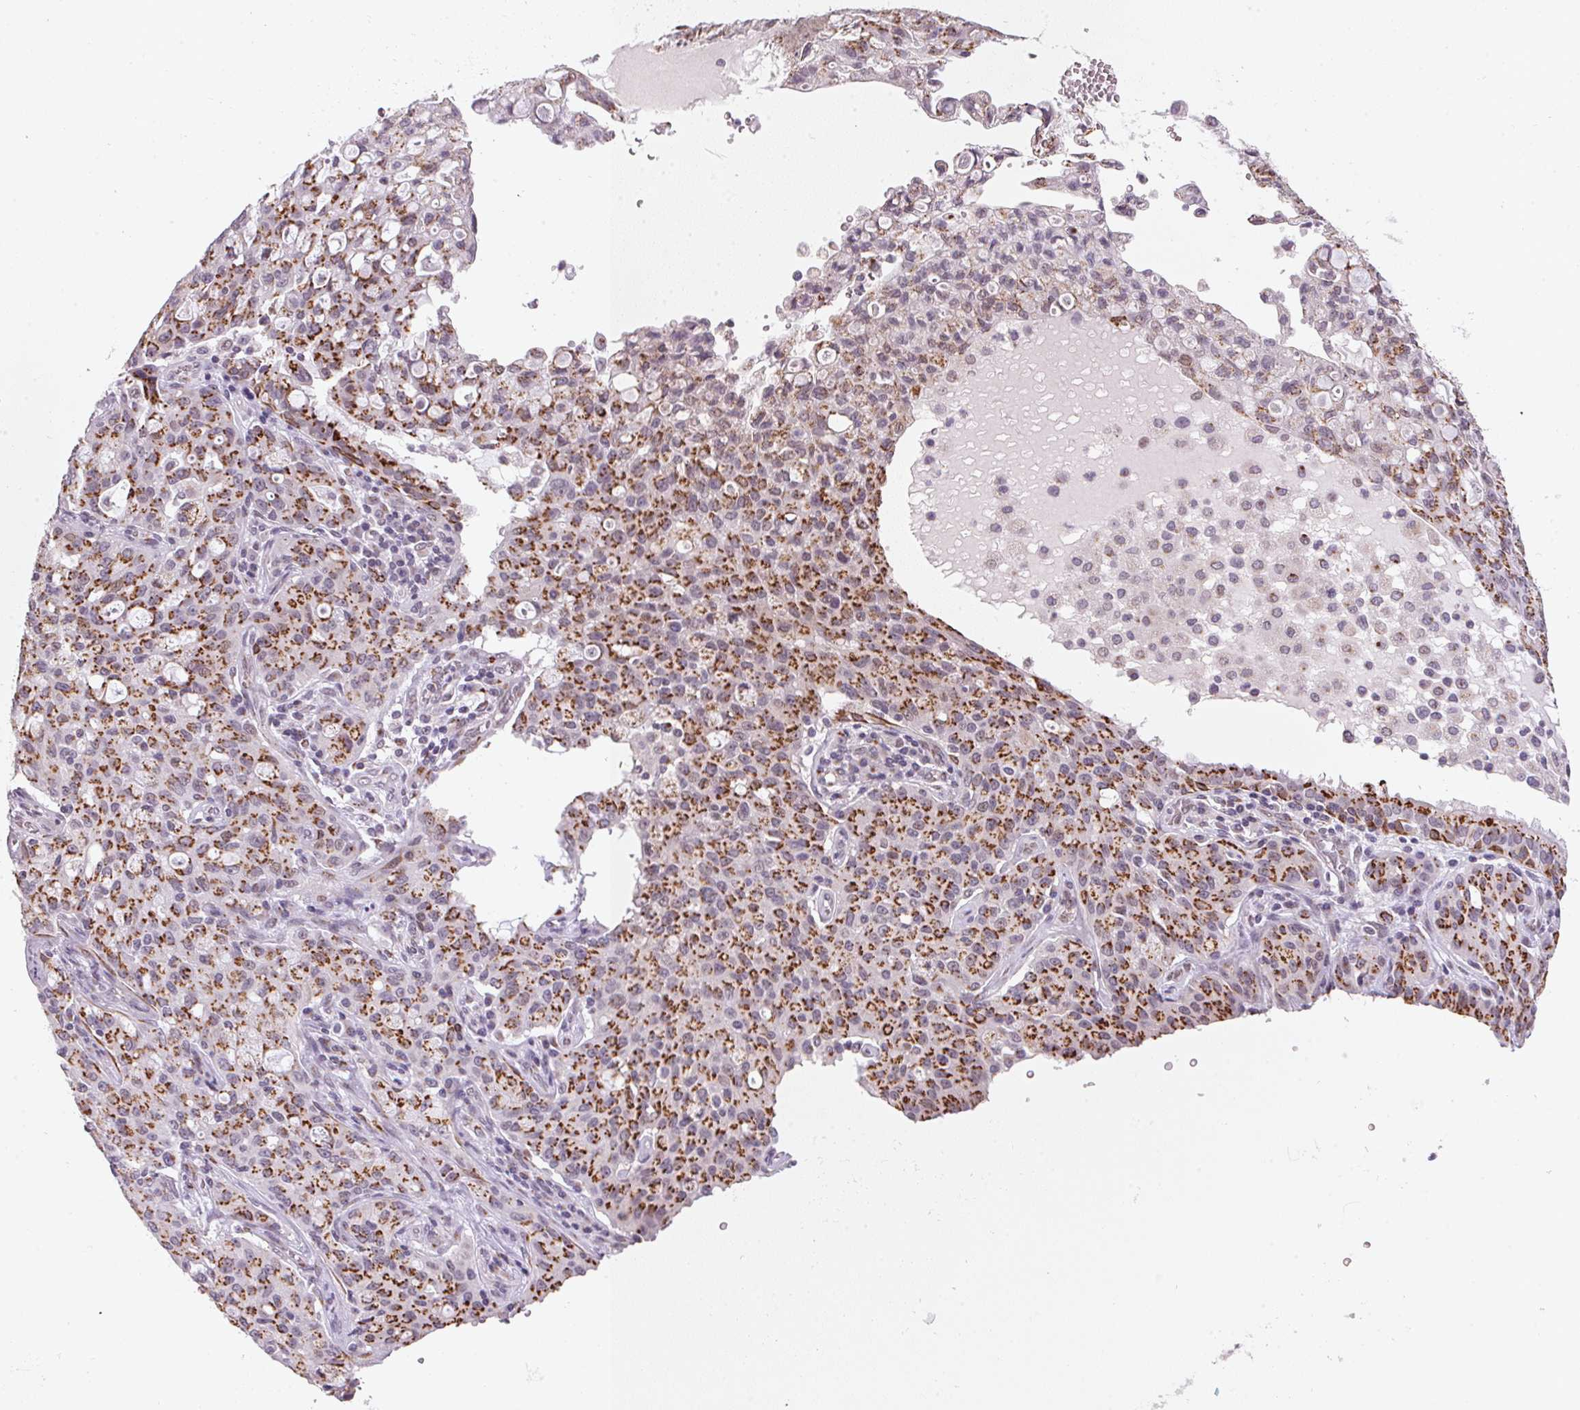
{"staining": {"intensity": "strong", "quantity": ">75%", "location": "cytoplasmic/membranous"}, "tissue": "lung cancer", "cell_type": "Tumor cells", "image_type": "cancer", "snomed": [{"axis": "morphology", "description": "Adenocarcinoma, NOS"}, {"axis": "topography", "description": "Lung"}], "caption": "An immunohistochemistry (IHC) photomicrograph of tumor tissue is shown. Protein staining in brown highlights strong cytoplasmic/membranous positivity in lung cancer within tumor cells.", "gene": "RAB22A", "patient": {"sex": "female", "age": 44}}